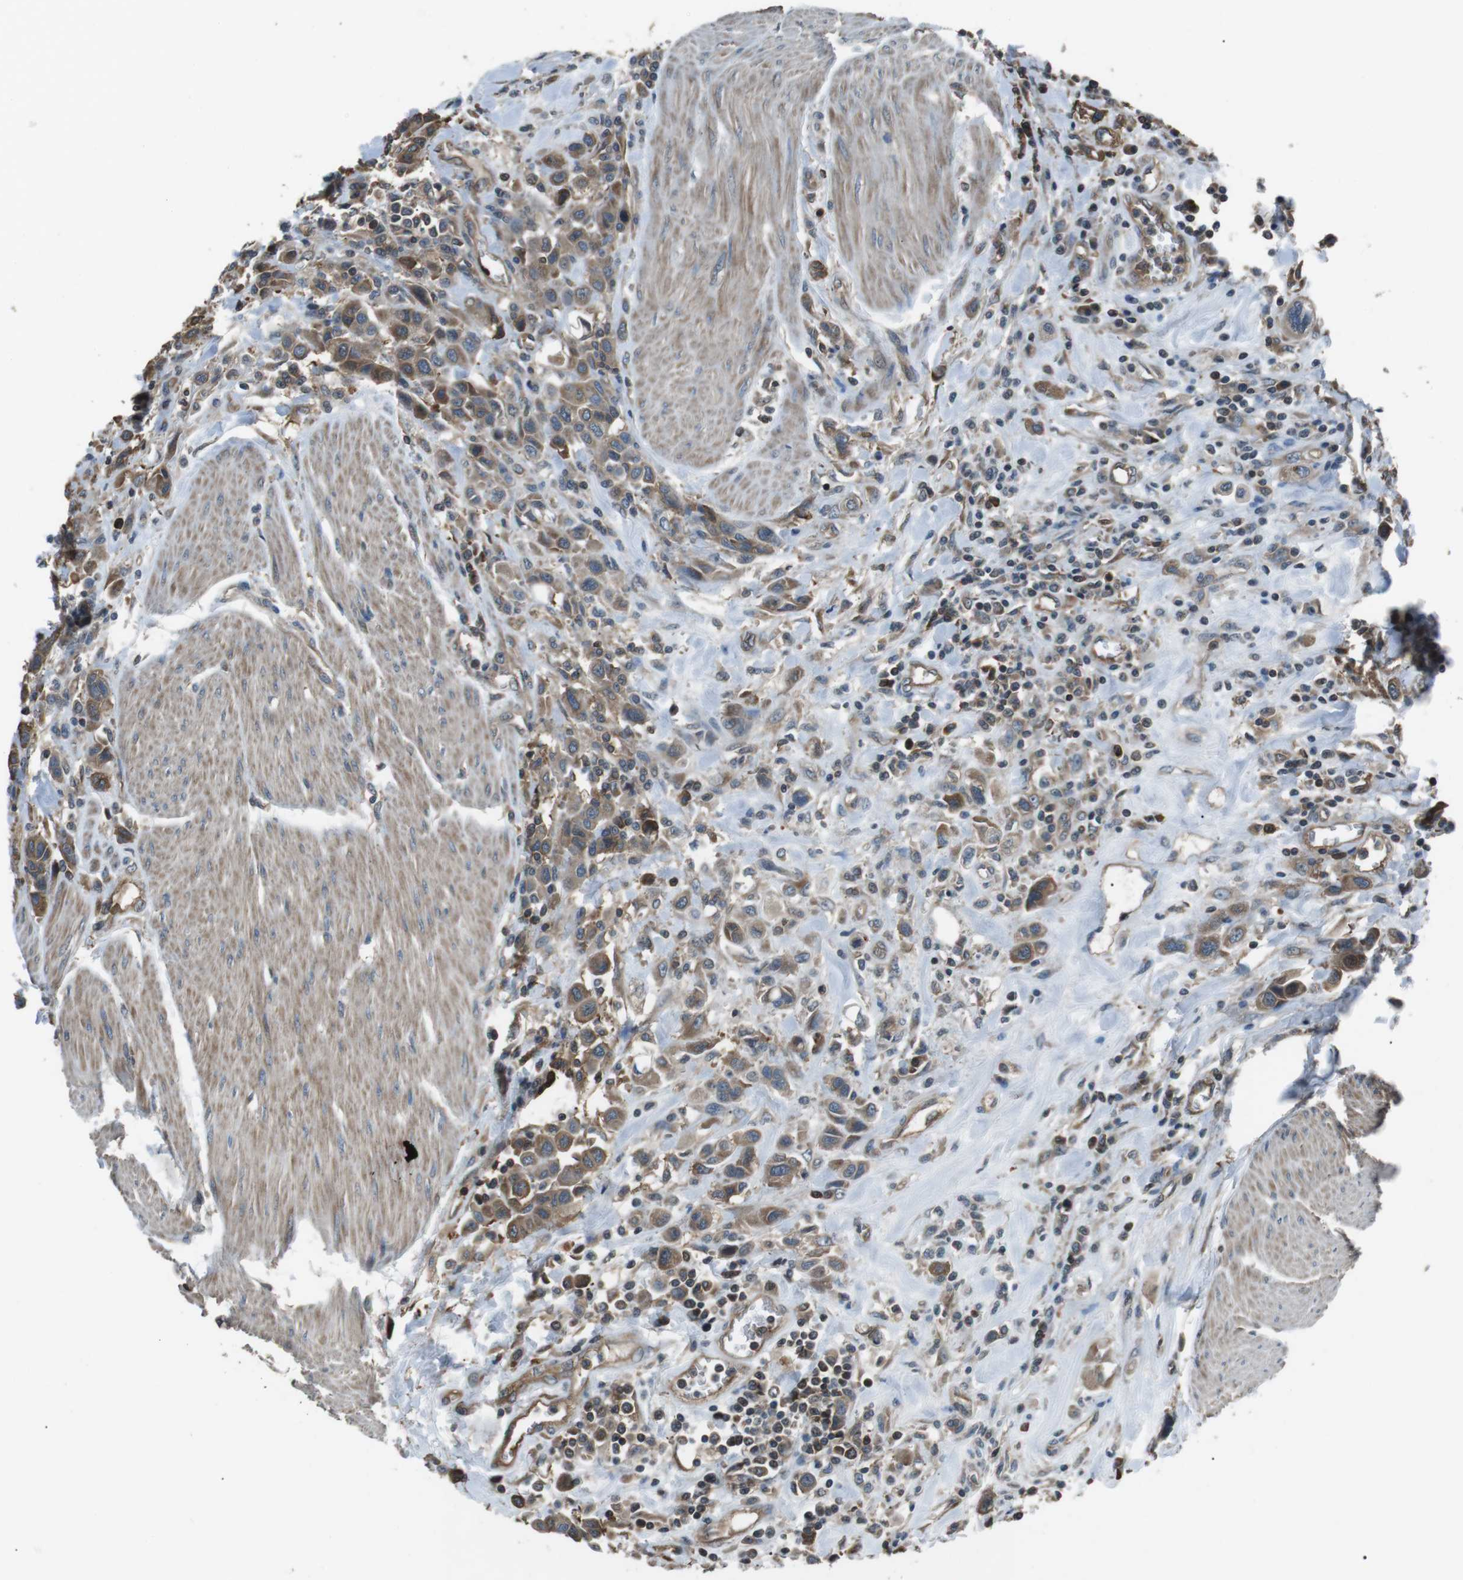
{"staining": {"intensity": "moderate", "quantity": ">75%", "location": "cytoplasmic/membranous"}, "tissue": "urothelial cancer", "cell_type": "Tumor cells", "image_type": "cancer", "snomed": [{"axis": "morphology", "description": "Urothelial carcinoma, High grade"}, {"axis": "topography", "description": "Urinary bladder"}], "caption": "A high-resolution image shows immunohistochemistry (IHC) staining of urothelial cancer, which demonstrates moderate cytoplasmic/membranous staining in approximately >75% of tumor cells. The staining was performed using DAB (3,3'-diaminobenzidine), with brown indicating positive protein expression. Nuclei are stained blue with hematoxylin.", "gene": "GPR161", "patient": {"sex": "male", "age": 50}}